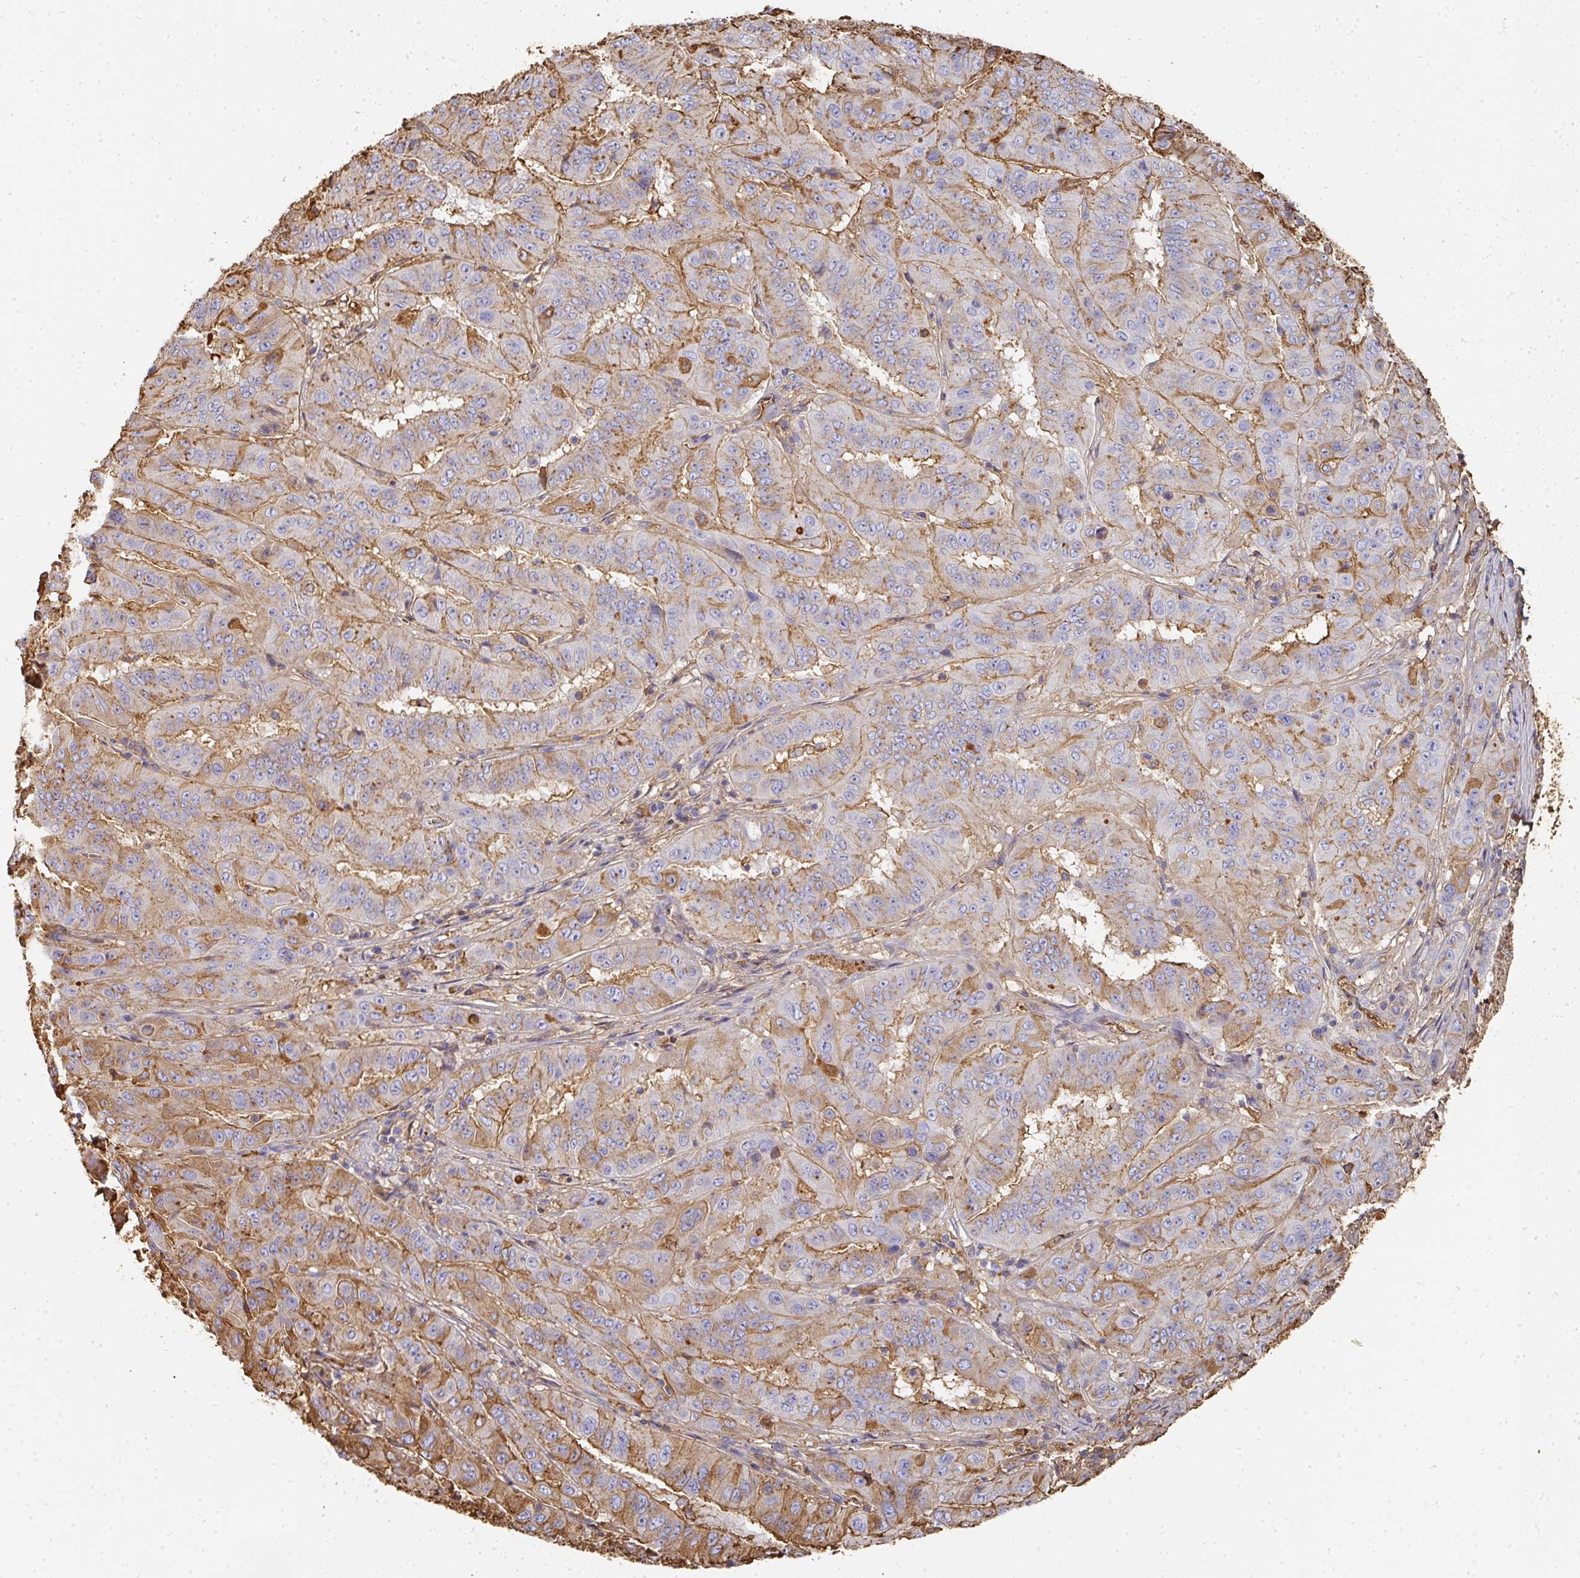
{"staining": {"intensity": "moderate", "quantity": "25%-75%", "location": "cytoplasmic/membranous"}, "tissue": "pancreatic cancer", "cell_type": "Tumor cells", "image_type": "cancer", "snomed": [{"axis": "morphology", "description": "Adenocarcinoma, NOS"}, {"axis": "topography", "description": "Pancreas"}], "caption": "Brown immunohistochemical staining in pancreatic adenocarcinoma demonstrates moderate cytoplasmic/membranous staining in approximately 25%-75% of tumor cells.", "gene": "ALB", "patient": {"sex": "male", "age": 63}}